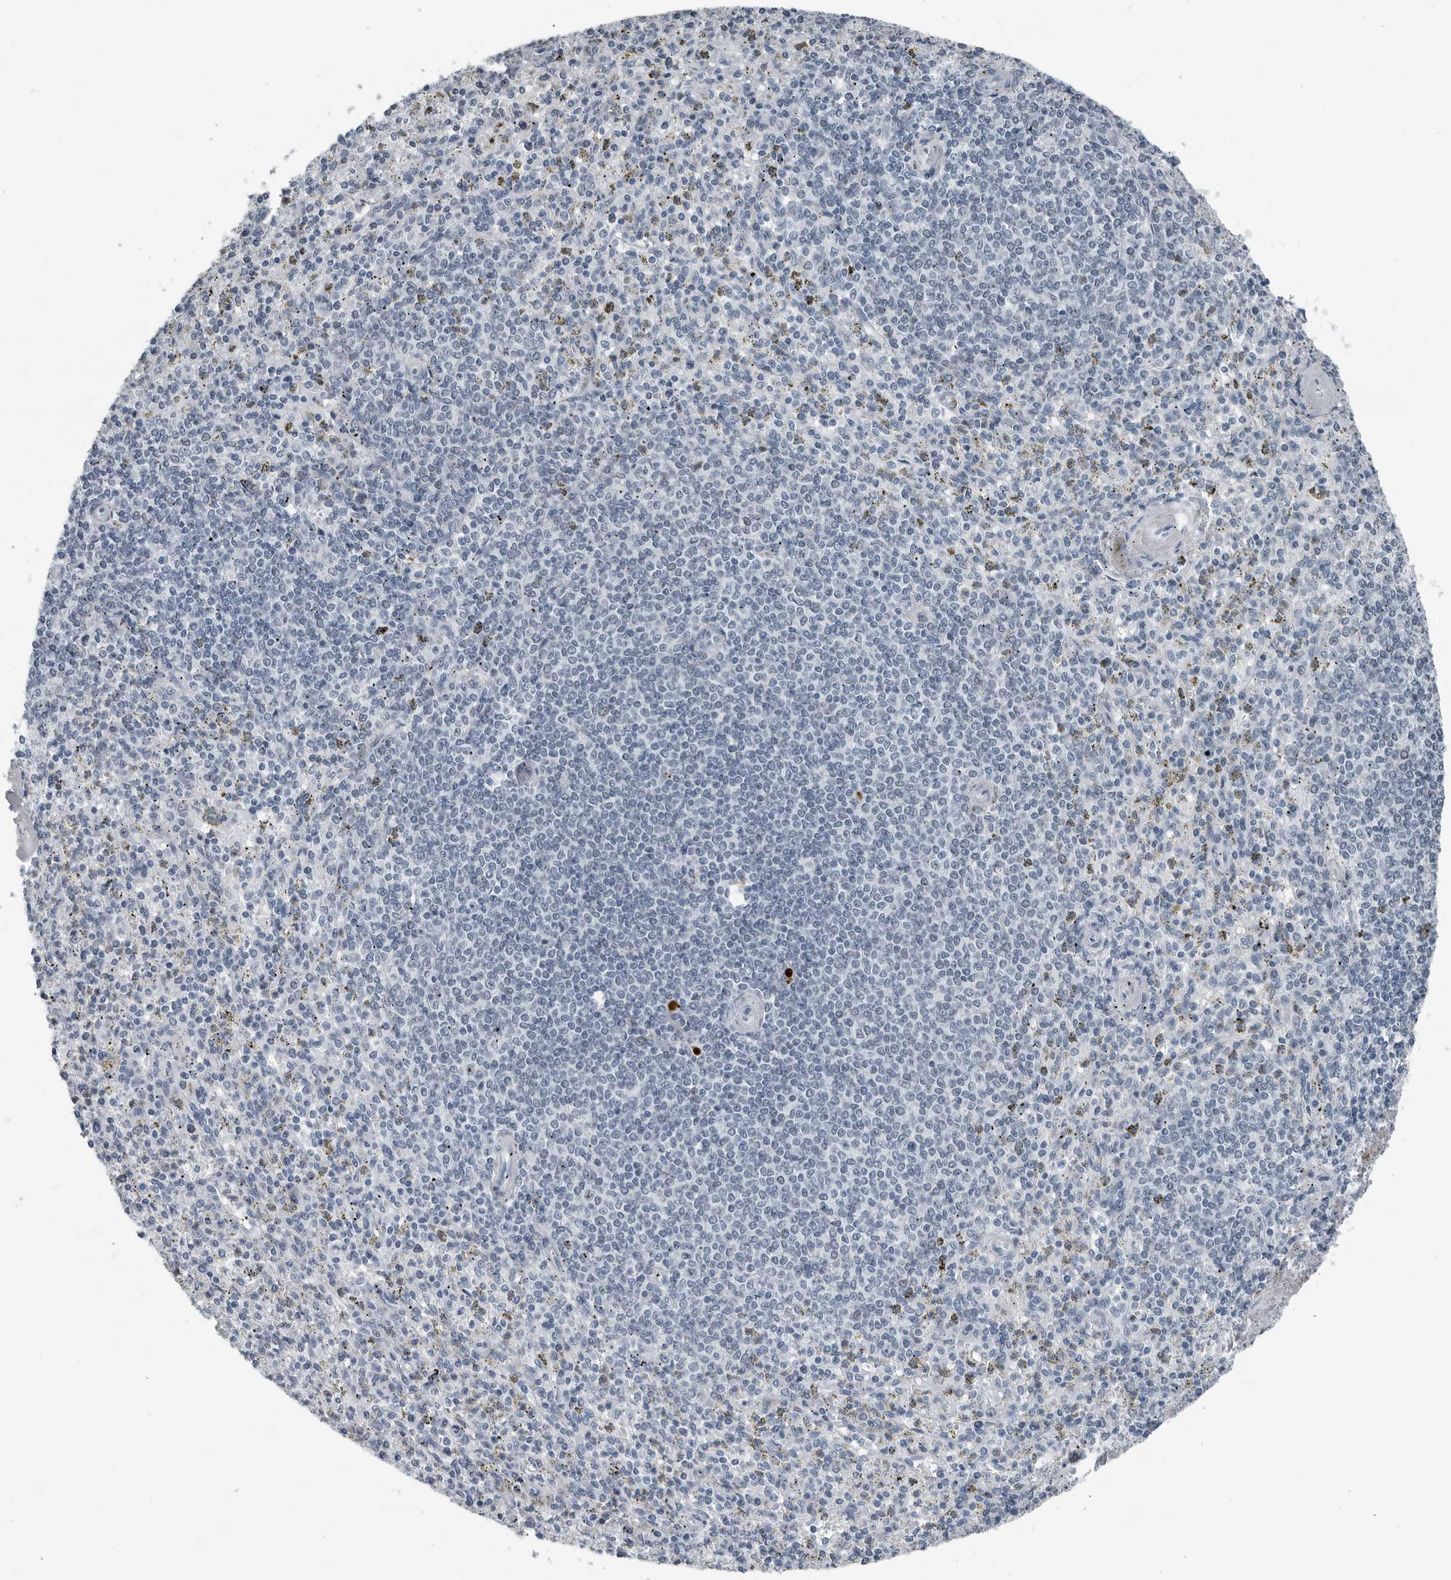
{"staining": {"intensity": "negative", "quantity": "none", "location": "none"}, "tissue": "spleen", "cell_type": "Cells in red pulp", "image_type": "normal", "snomed": [{"axis": "morphology", "description": "Normal tissue, NOS"}, {"axis": "topography", "description": "Spleen"}], "caption": "This histopathology image is of benign spleen stained with immunohistochemistry (IHC) to label a protein in brown with the nuclei are counter-stained blue. There is no staining in cells in red pulp.", "gene": "PDCD11", "patient": {"sex": "male", "age": 72}}